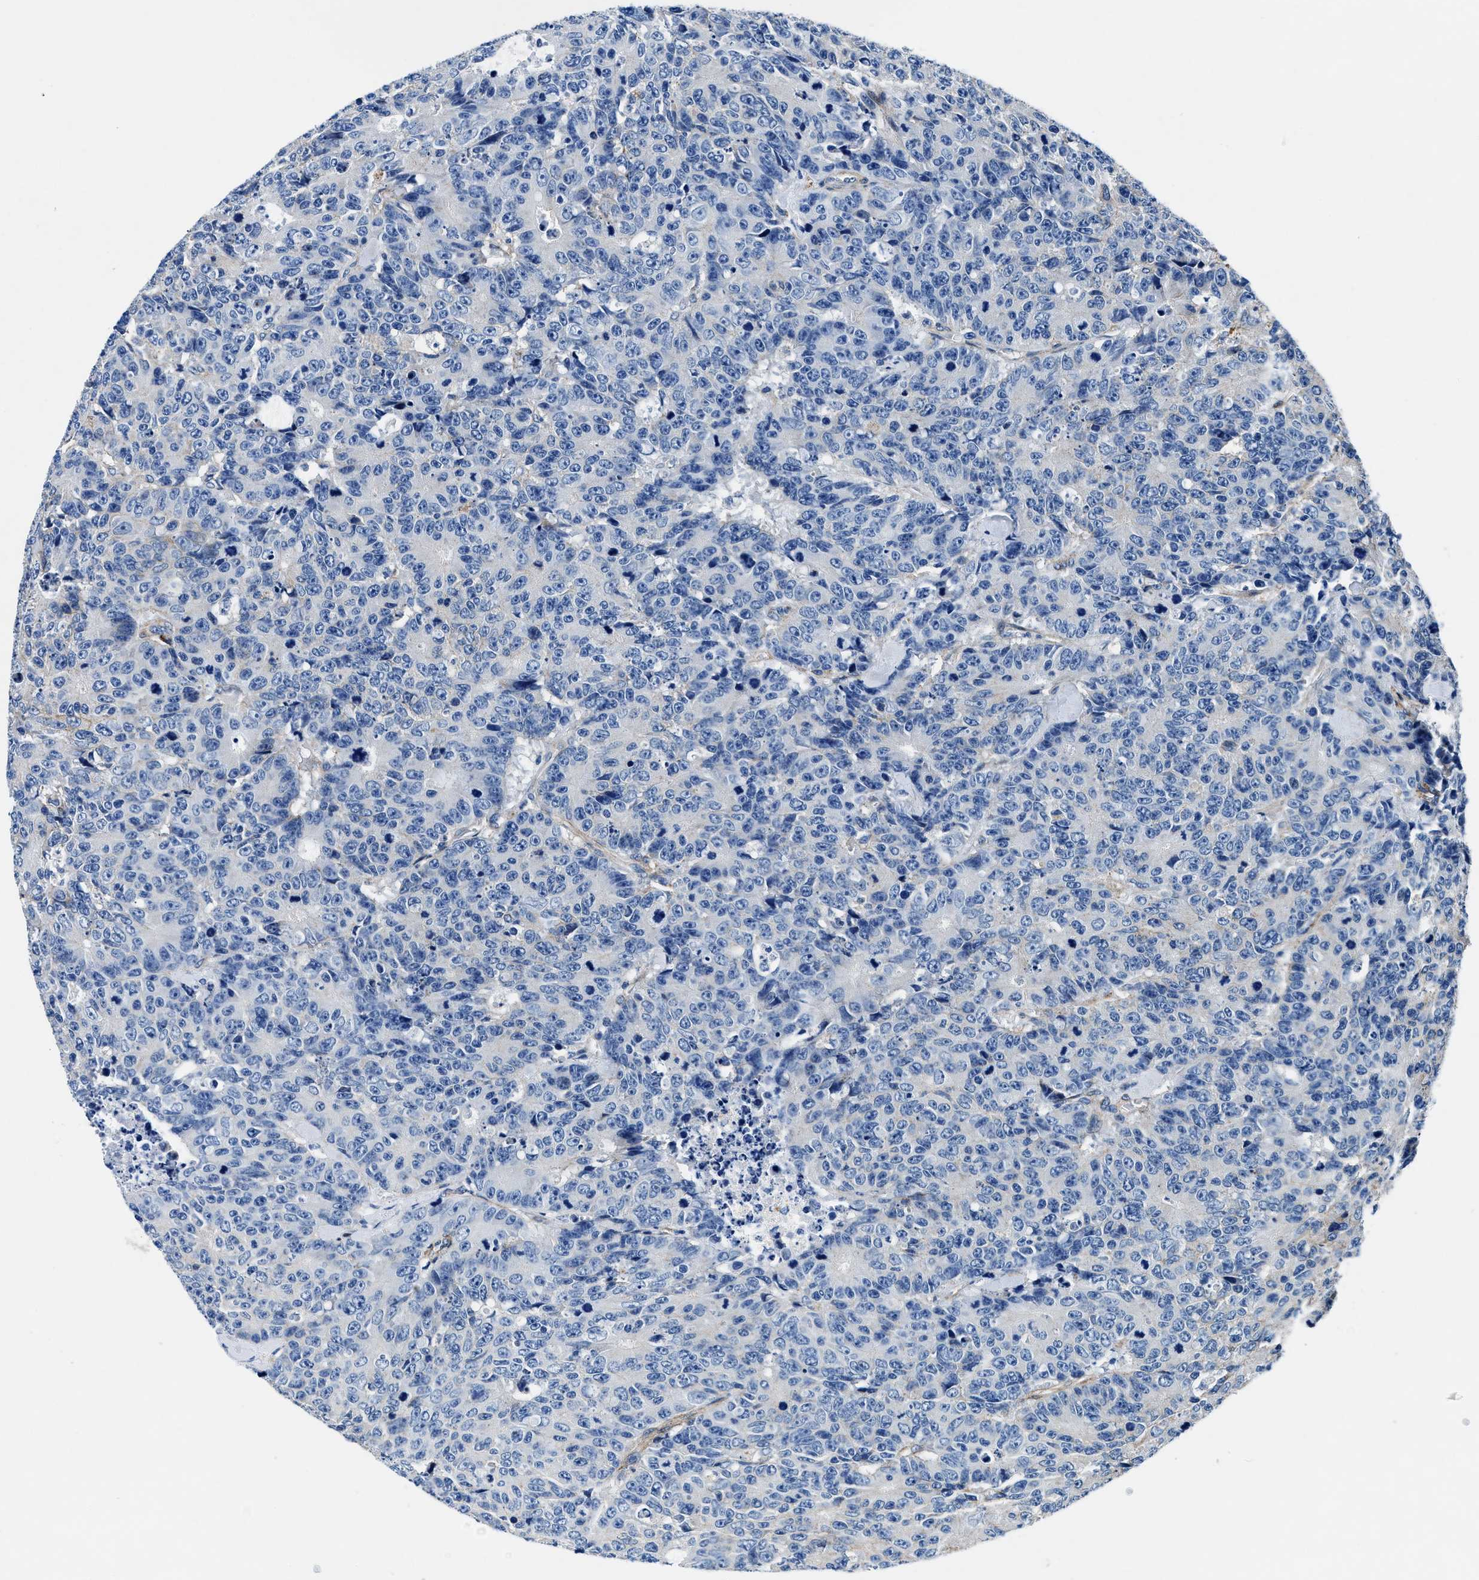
{"staining": {"intensity": "negative", "quantity": "none", "location": "none"}, "tissue": "colorectal cancer", "cell_type": "Tumor cells", "image_type": "cancer", "snomed": [{"axis": "morphology", "description": "Adenocarcinoma, NOS"}, {"axis": "topography", "description": "Colon"}], "caption": "DAB (3,3'-diaminobenzidine) immunohistochemical staining of colorectal adenocarcinoma shows no significant positivity in tumor cells.", "gene": "DAG1", "patient": {"sex": "female", "age": 86}}